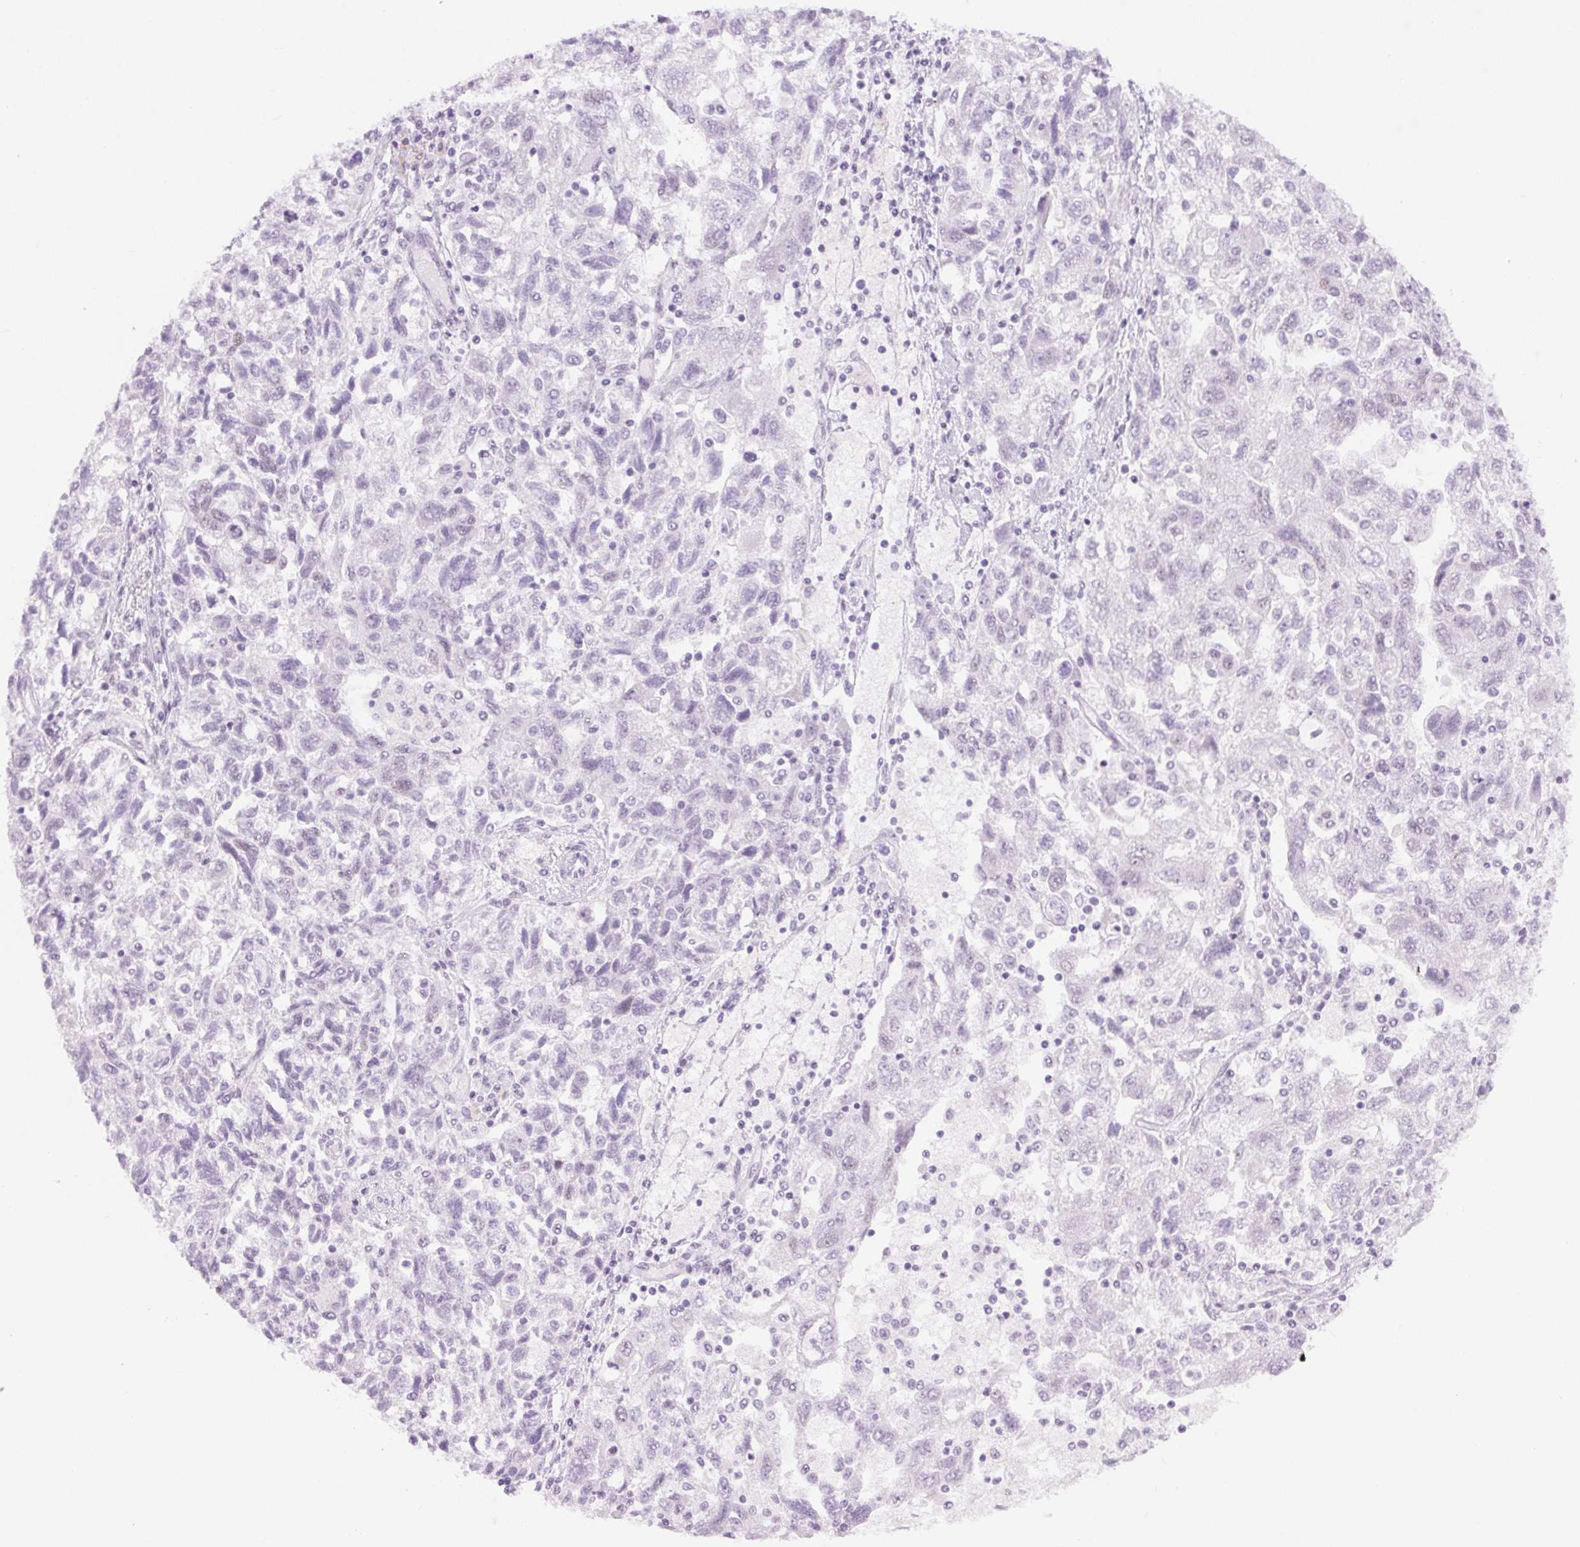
{"staining": {"intensity": "negative", "quantity": "none", "location": "none"}, "tissue": "ovarian cancer", "cell_type": "Tumor cells", "image_type": "cancer", "snomed": [{"axis": "morphology", "description": "Carcinoma, NOS"}, {"axis": "morphology", "description": "Cystadenocarcinoma, serous, NOS"}, {"axis": "topography", "description": "Ovary"}], "caption": "High magnification brightfield microscopy of ovarian cancer stained with DAB (3,3'-diaminobenzidine) (brown) and counterstained with hematoxylin (blue): tumor cells show no significant staining. Brightfield microscopy of immunohistochemistry (IHC) stained with DAB (3,3'-diaminobenzidine) (brown) and hematoxylin (blue), captured at high magnification.", "gene": "BEND2", "patient": {"sex": "female", "age": 69}}